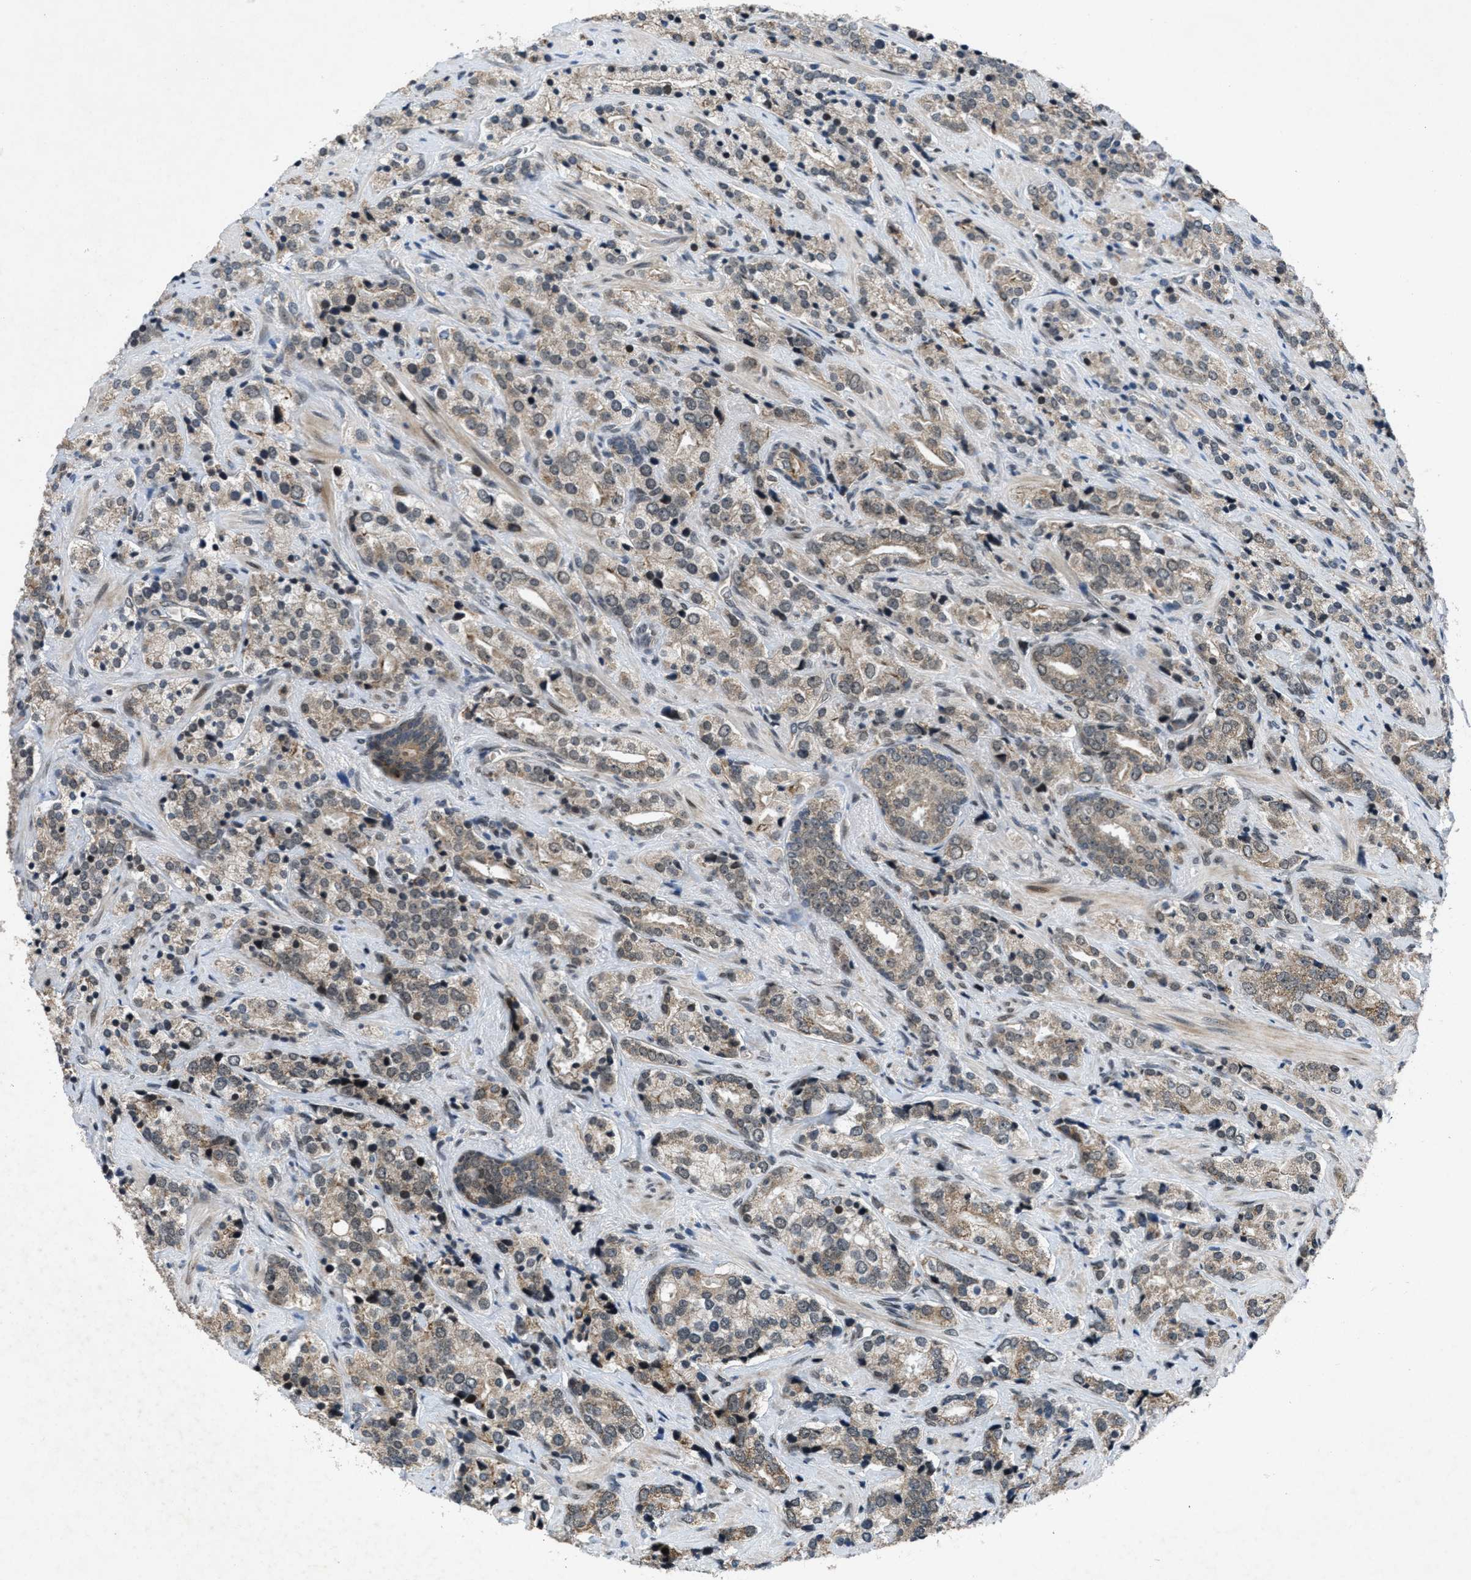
{"staining": {"intensity": "weak", "quantity": "<25%", "location": "cytoplasmic/membranous"}, "tissue": "prostate cancer", "cell_type": "Tumor cells", "image_type": "cancer", "snomed": [{"axis": "morphology", "description": "Adenocarcinoma, High grade"}, {"axis": "topography", "description": "Prostate"}], "caption": "High power microscopy image of an immunohistochemistry photomicrograph of prostate cancer (high-grade adenocarcinoma), revealing no significant expression in tumor cells.", "gene": "ZNHIT1", "patient": {"sex": "male", "age": 71}}